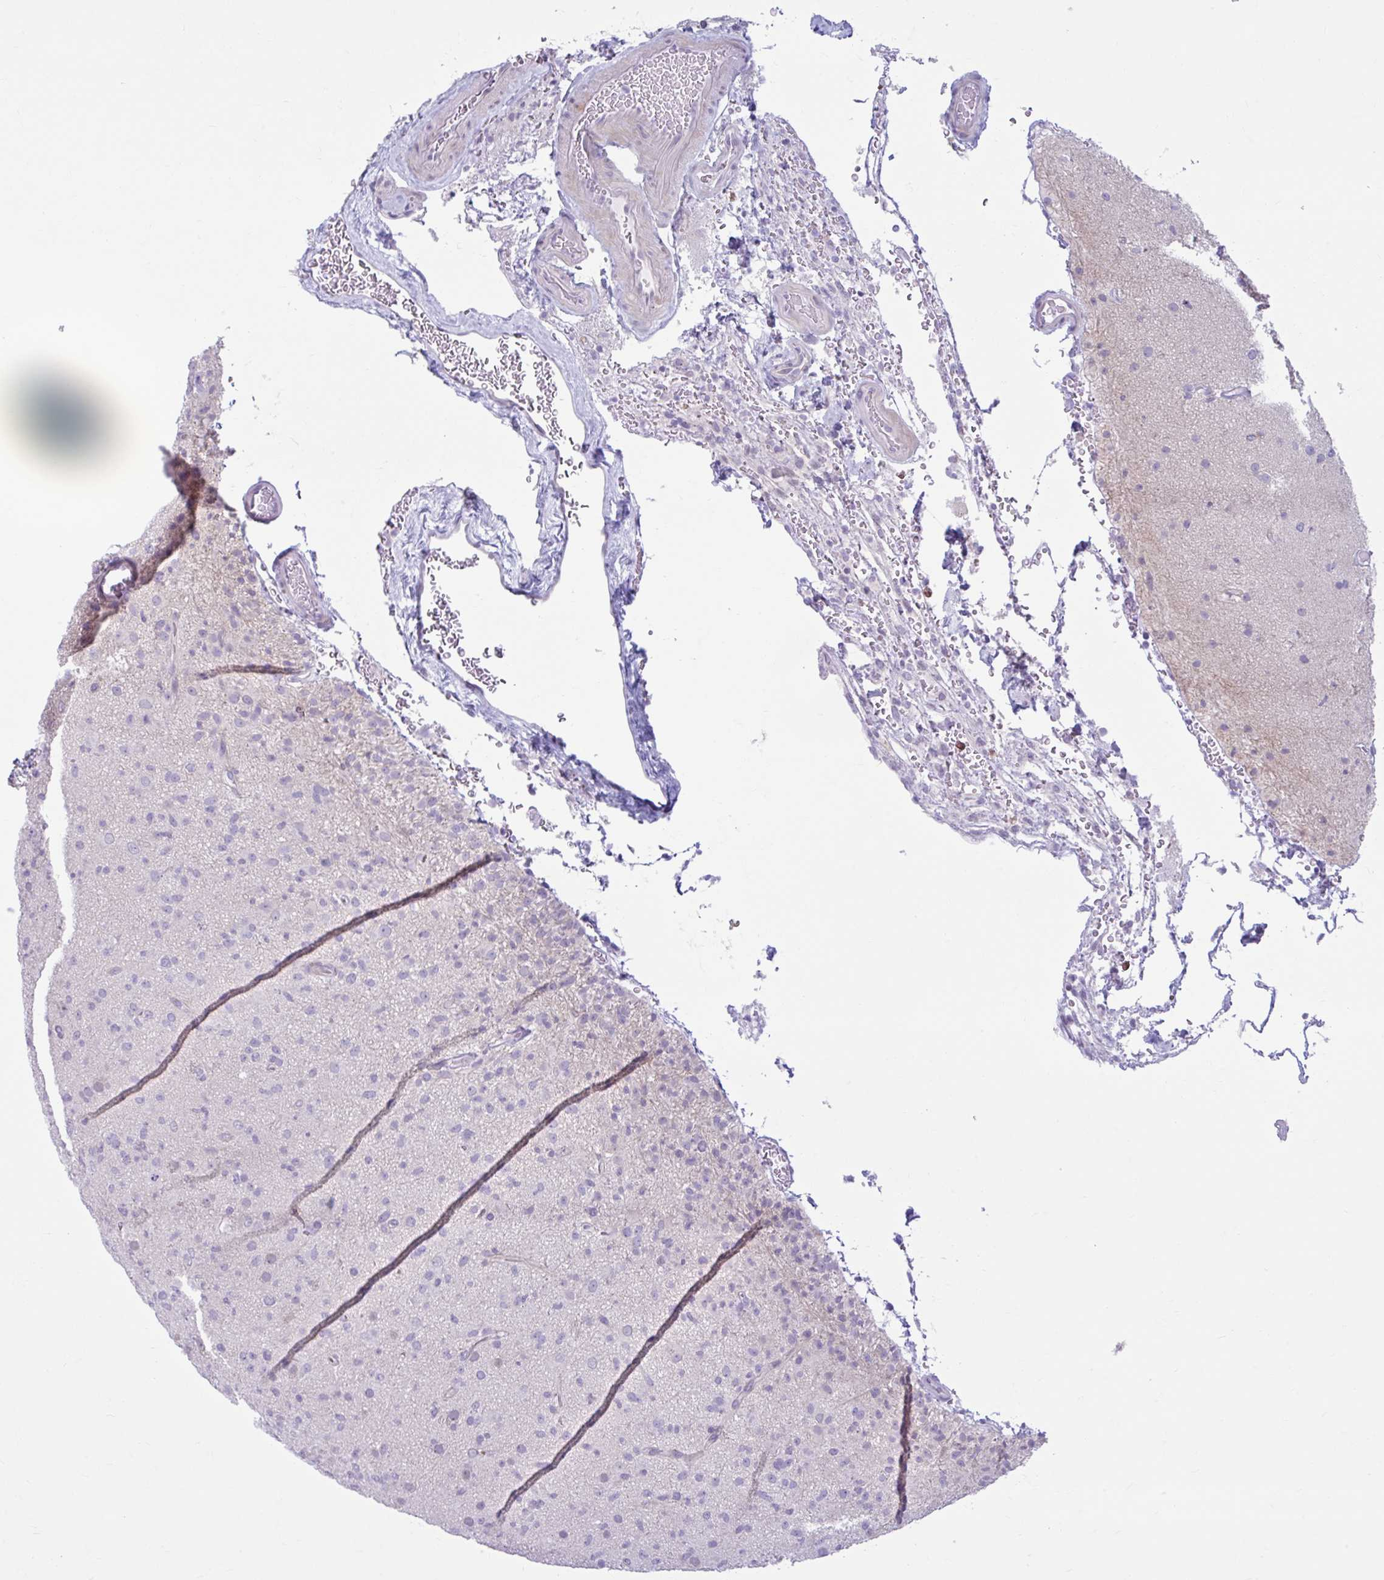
{"staining": {"intensity": "negative", "quantity": "none", "location": "none"}, "tissue": "glioma", "cell_type": "Tumor cells", "image_type": "cancer", "snomed": [{"axis": "morphology", "description": "Glioma, malignant, Low grade"}, {"axis": "topography", "description": "Brain"}], "caption": "Glioma was stained to show a protein in brown. There is no significant positivity in tumor cells. (Brightfield microscopy of DAB (3,3'-diaminobenzidine) immunohistochemistry at high magnification).", "gene": "FAM153A", "patient": {"sex": "male", "age": 65}}